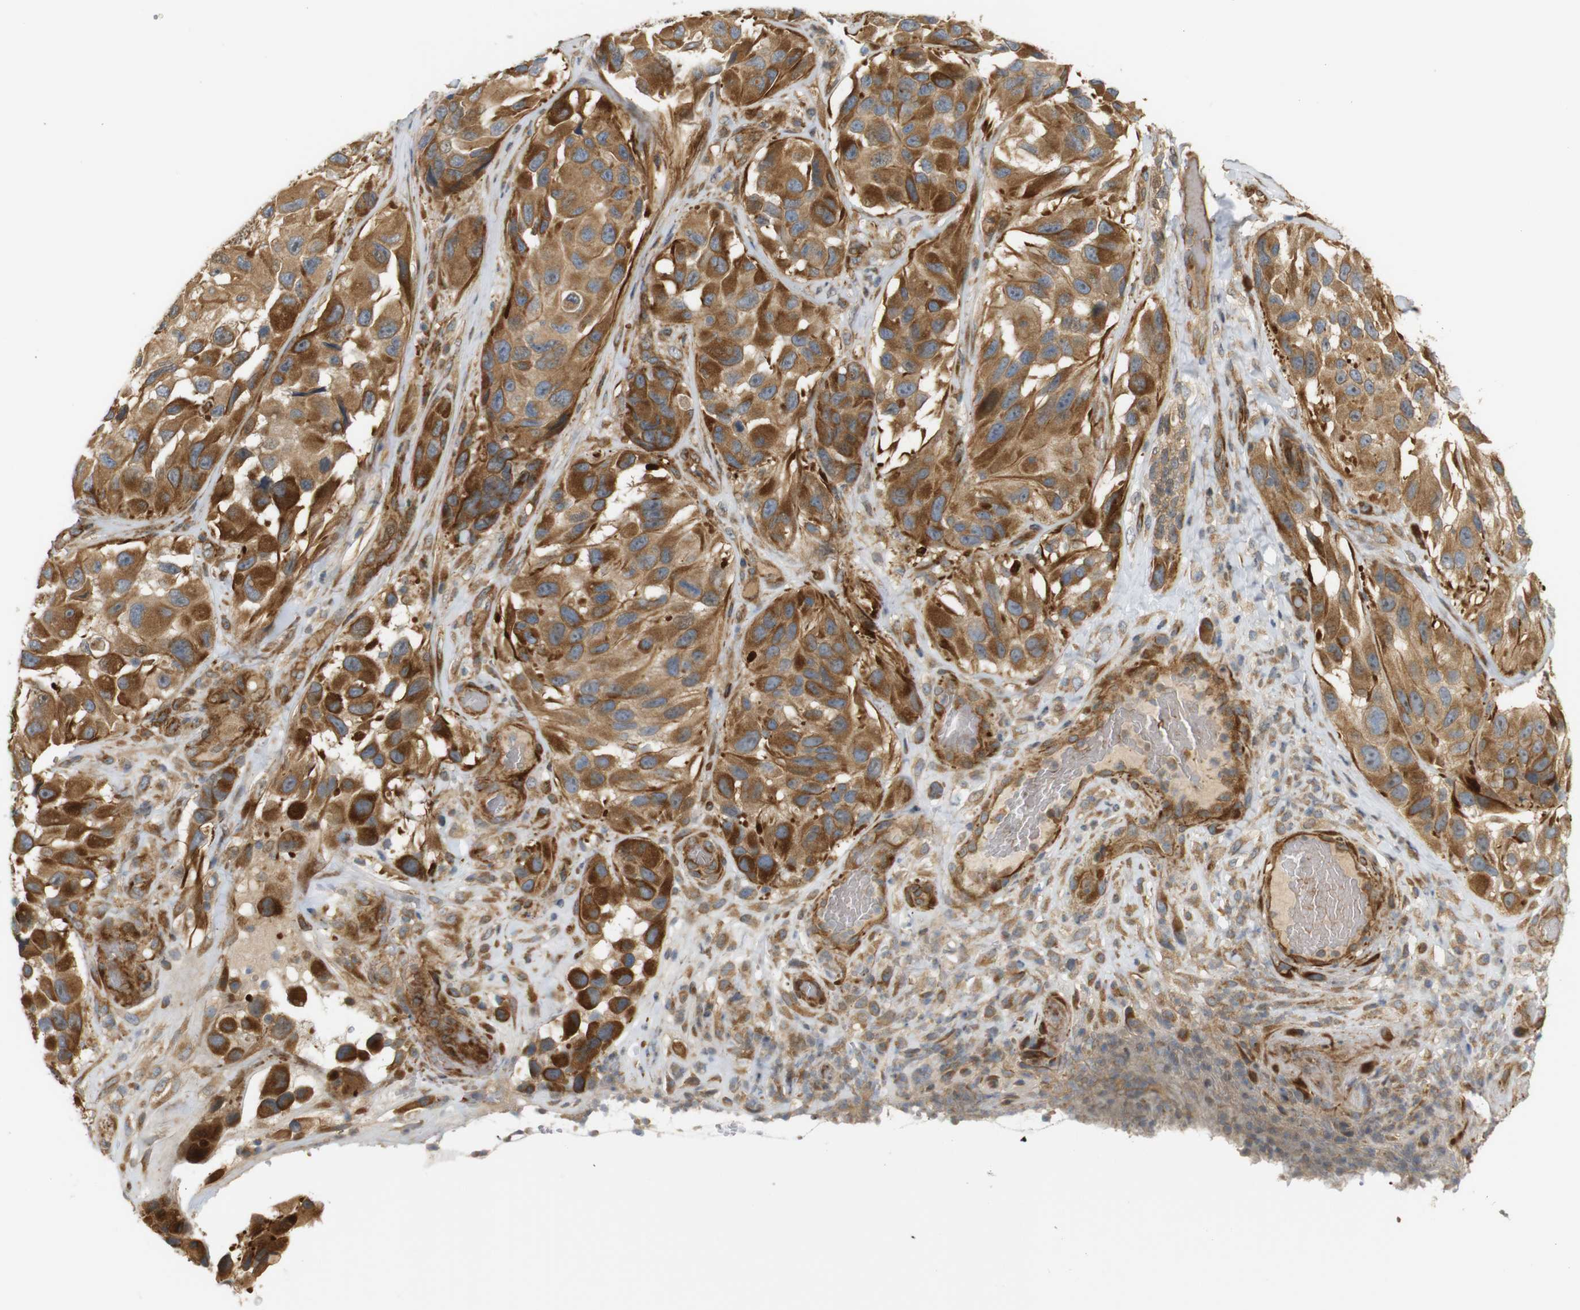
{"staining": {"intensity": "moderate", "quantity": ">75%", "location": "cytoplasmic/membranous"}, "tissue": "melanoma", "cell_type": "Tumor cells", "image_type": "cancer", "snomed": [{"axis": "morphology", "description": "Malignant melanoma, NOS"}, {"axis": "topography", "description": "Skin"}], "caption": "A brown stain highlights moderate cytoplasmic/membranous staining of a protein in malignant melanoma tumor cells. (IHC, brightfield microscopy, high magnification).", "gene": "RPTOR", "patient": {"sex": "female", "age": 73}}